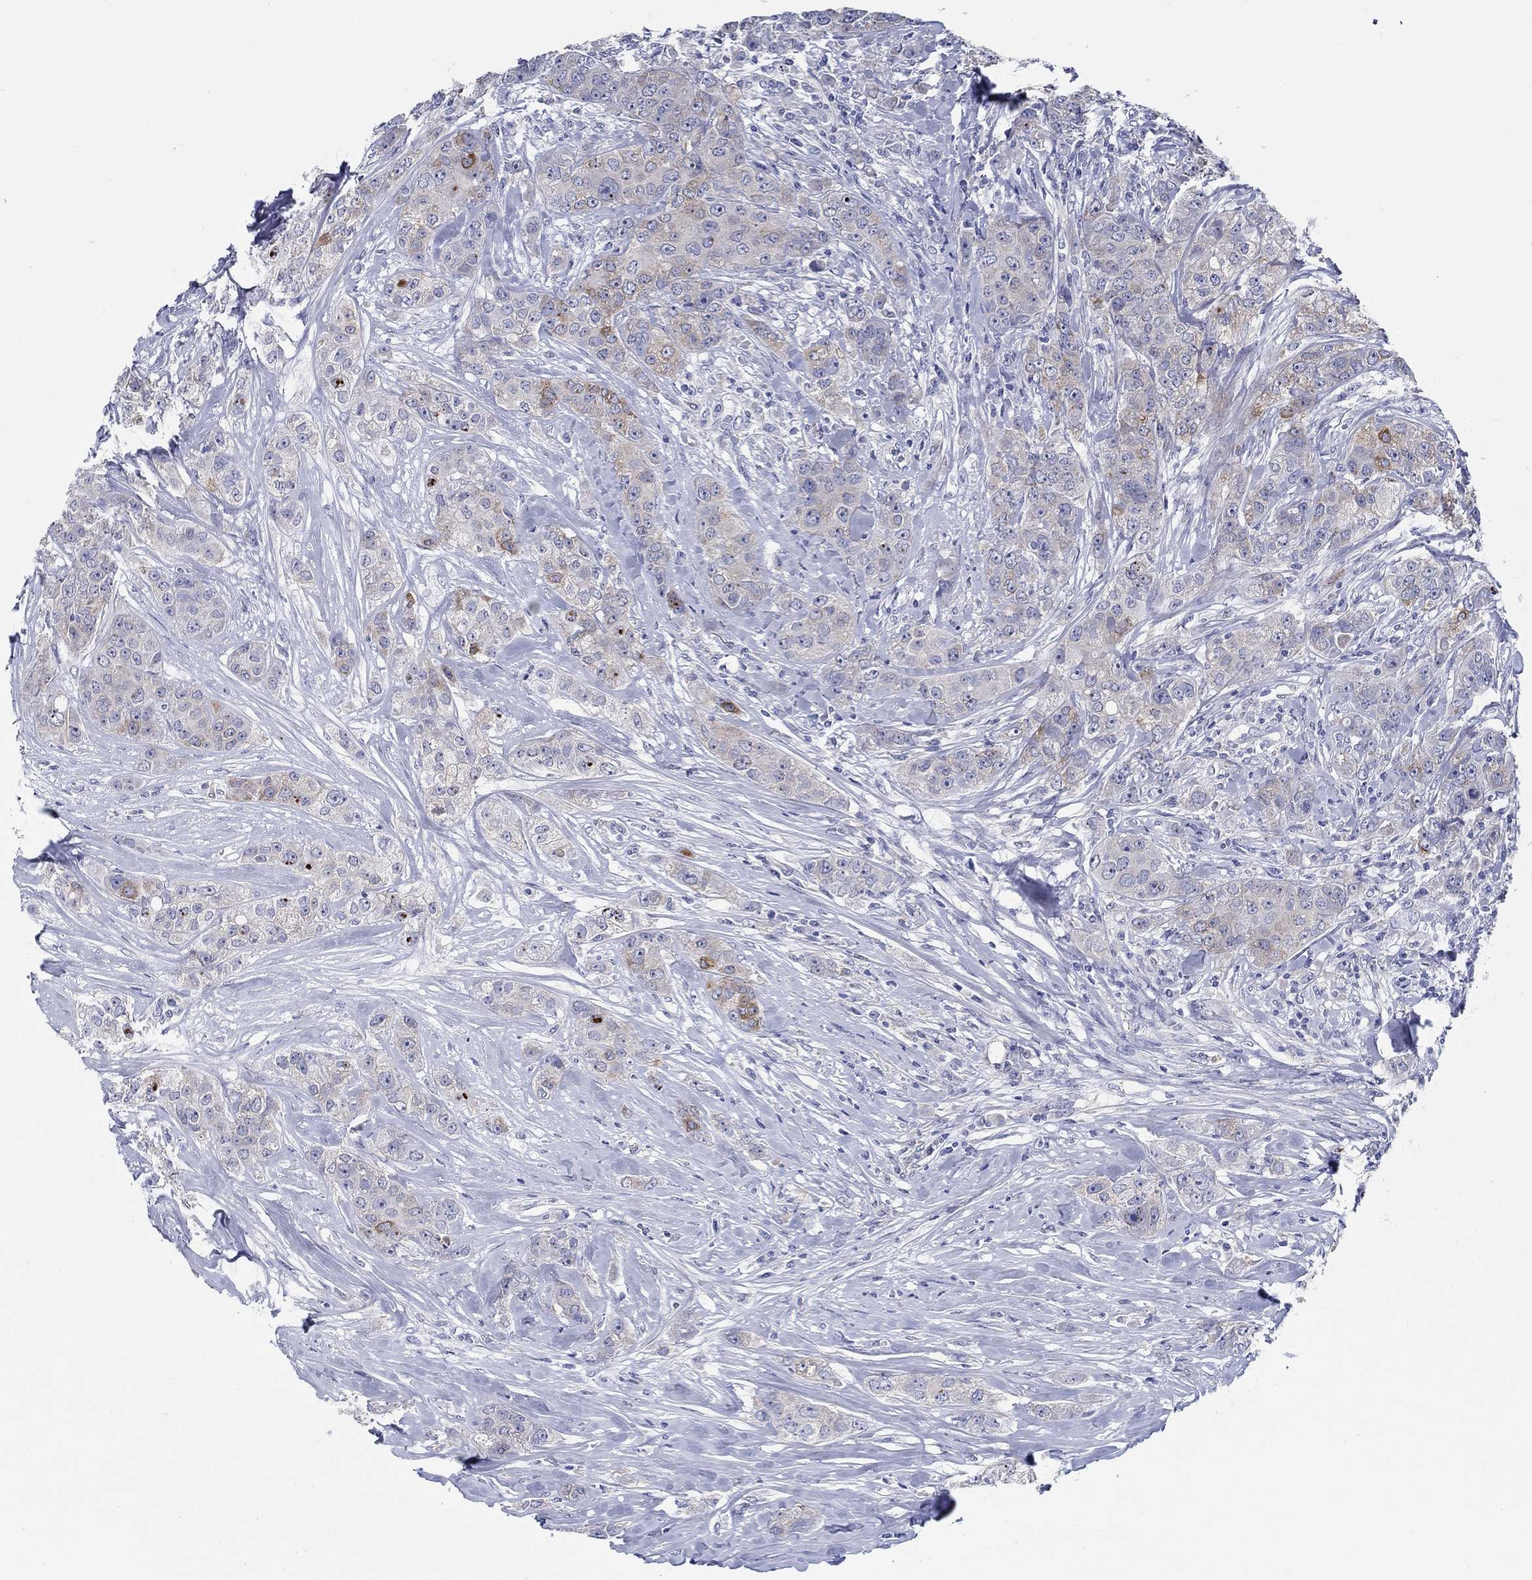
{"staining": {"intensity": "moderate", "quantity": "<25%", "location": "cytoplasmic/membranous"}, "tissue": "breast cancer", "cell_type": "Tumor cells", "image_type": "cancer", "snomed": [{"axis": "morphology", "description": "Duct carcinoma"}, {"axis": "topography", "description": "Breast"}], "caption": "Immunohistochemical staining of human breast cancer reveals low levels of moderate cytoplasmic/membranous staining in about <25% of tumor cells.", "gene": "RAP1GAP", "patient": {"sex": "female", "age": 43}}